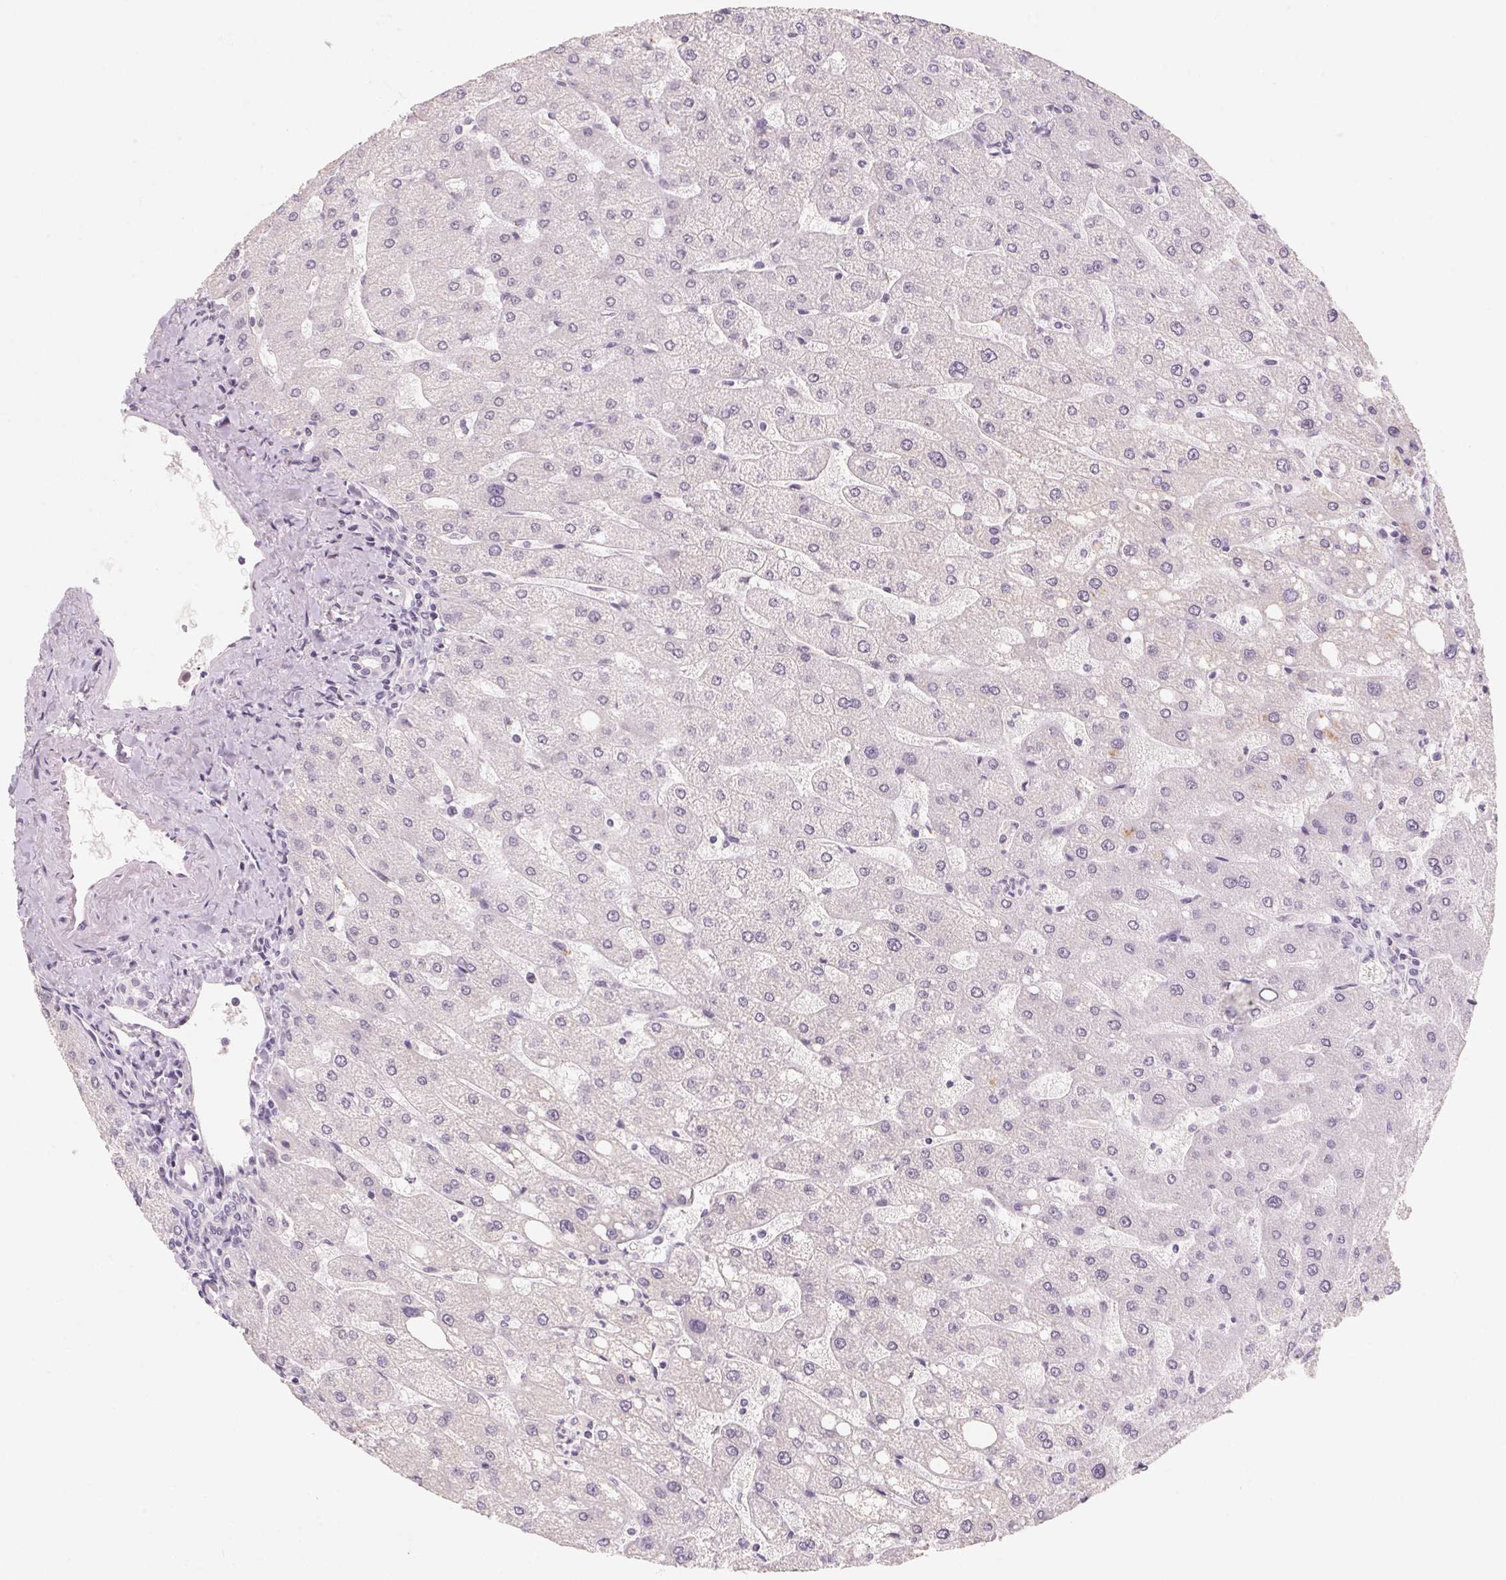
{"staining": {"intensity": "negative", "quantity": "none", "location": "none"}, "tissue": "liver", "cell_type": "Cholangiocytes", "image_type": "normal", "snomed": [{"axis": "morphology", "description": "Normal tissue, NOS"}, {"axis": "topography", "description": "Liver"}], "caption": "IHC micrograph of normal liver: liver stained with DAB shows no significant protein staining in cholangiocytes. (Stains: DAB immunohistochemistry (IHC) with hematoxylin counter stain, Microscopy: brightfield microscopy at high magnification).", "gene": "CAPZA3", "patient": {"sex": "male", "age": 67}}